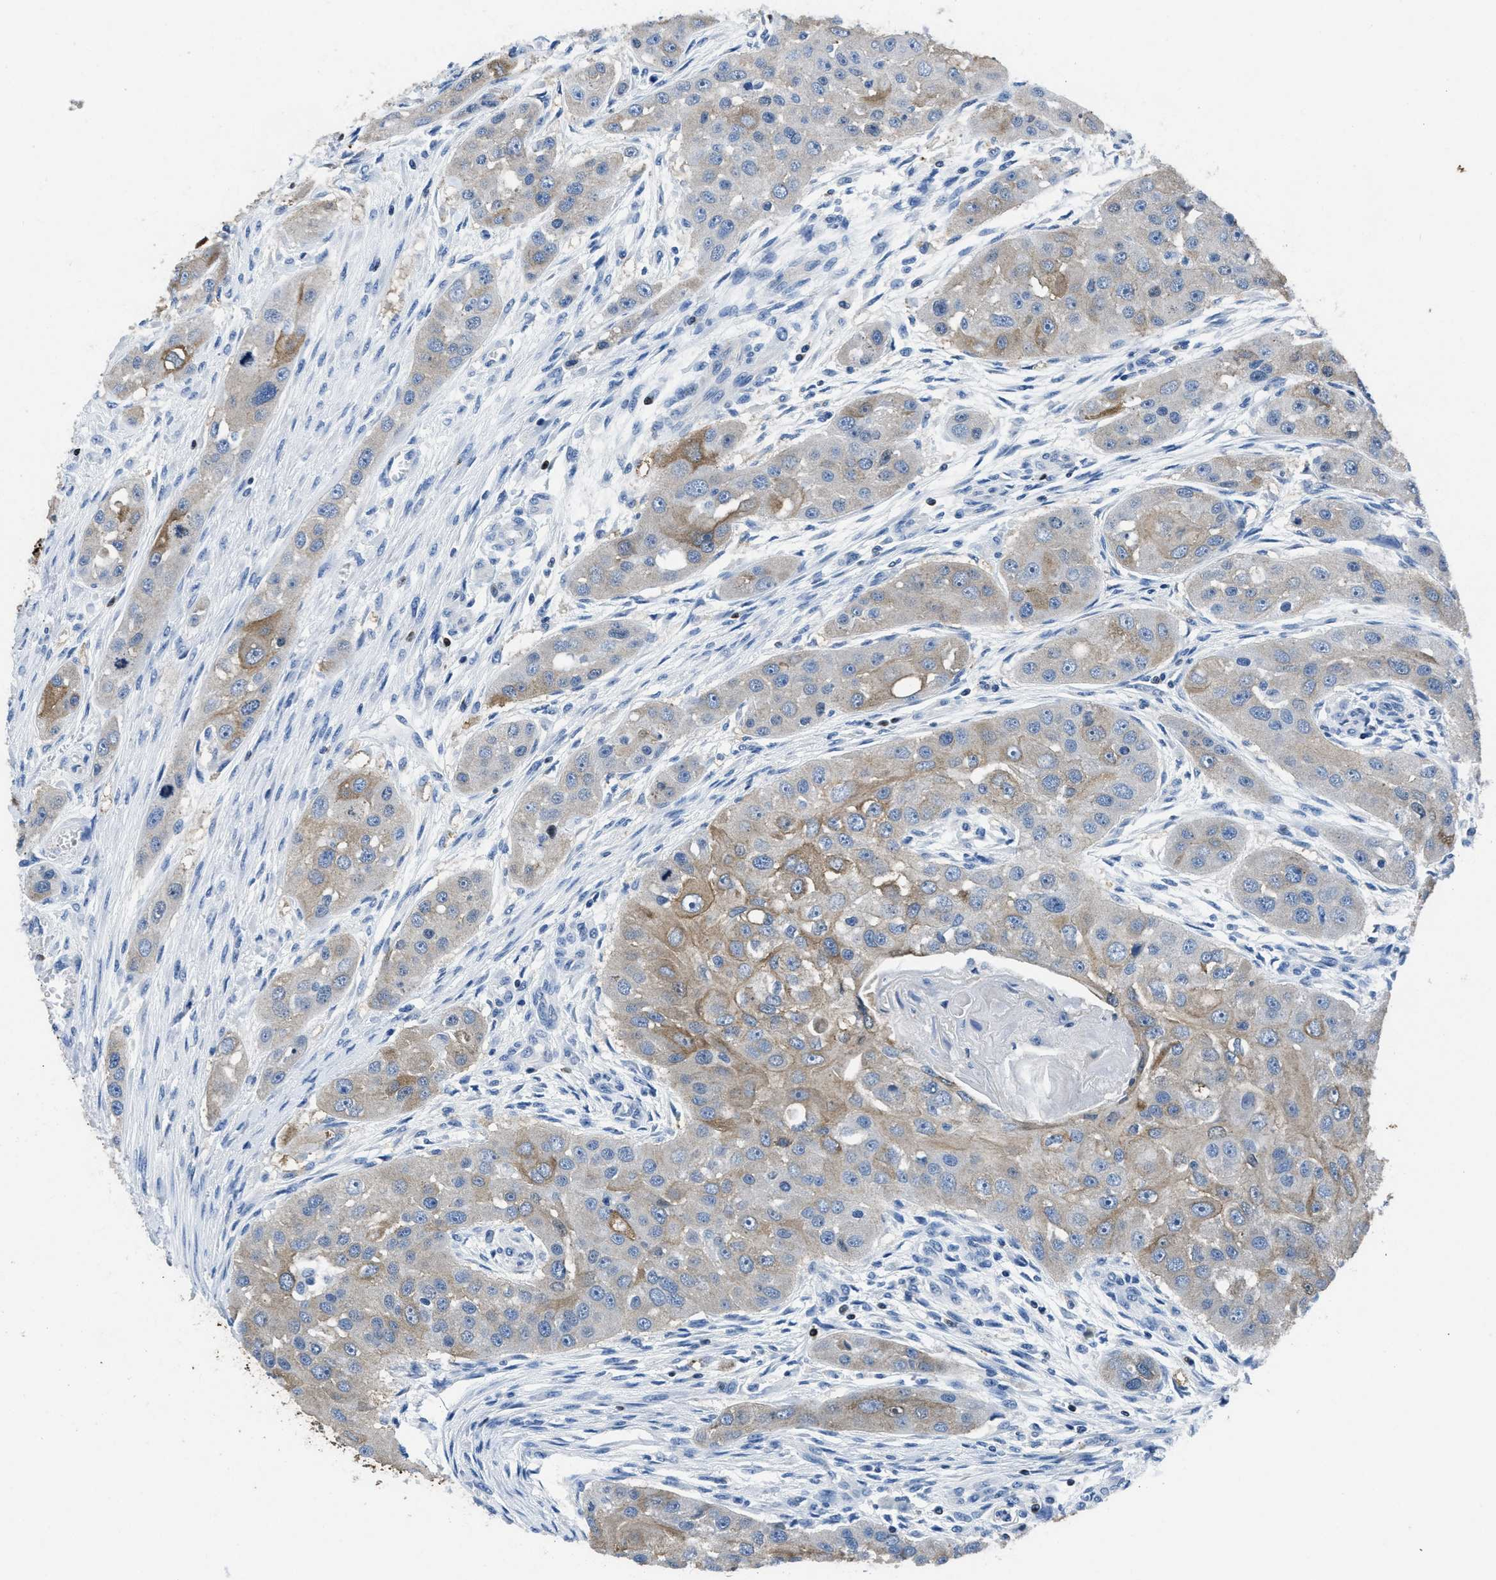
{"staining": {"intensity": "moderate", "quantity": "25%-75%", "location": "cytoplasmic/membranous"}, "tissue": "head and neck cancer", "cell_type": "Tumor cells", "image_type": "cancer", "snomed": [{"axis": "morphology", "description": "Normal tissue, NOS"}, {"axis": "morphology", "description": "Squamous cell carcinoma, NOS"}, {"axis": "topography", "description": "Skeletal muscle"}, {"axis": "topography", "description": "Head-Neck"}], "caption": "An immunohistochemistry image of neoplastic tissue is shown. Protein staining in brown shows moderate cytoplasmic/membranous positivity in head and neck cancer (squamous cell carcinoma) within tumor cells.", "gene": "ITGA3", "patient": {"sex": "male", "age": 51}}